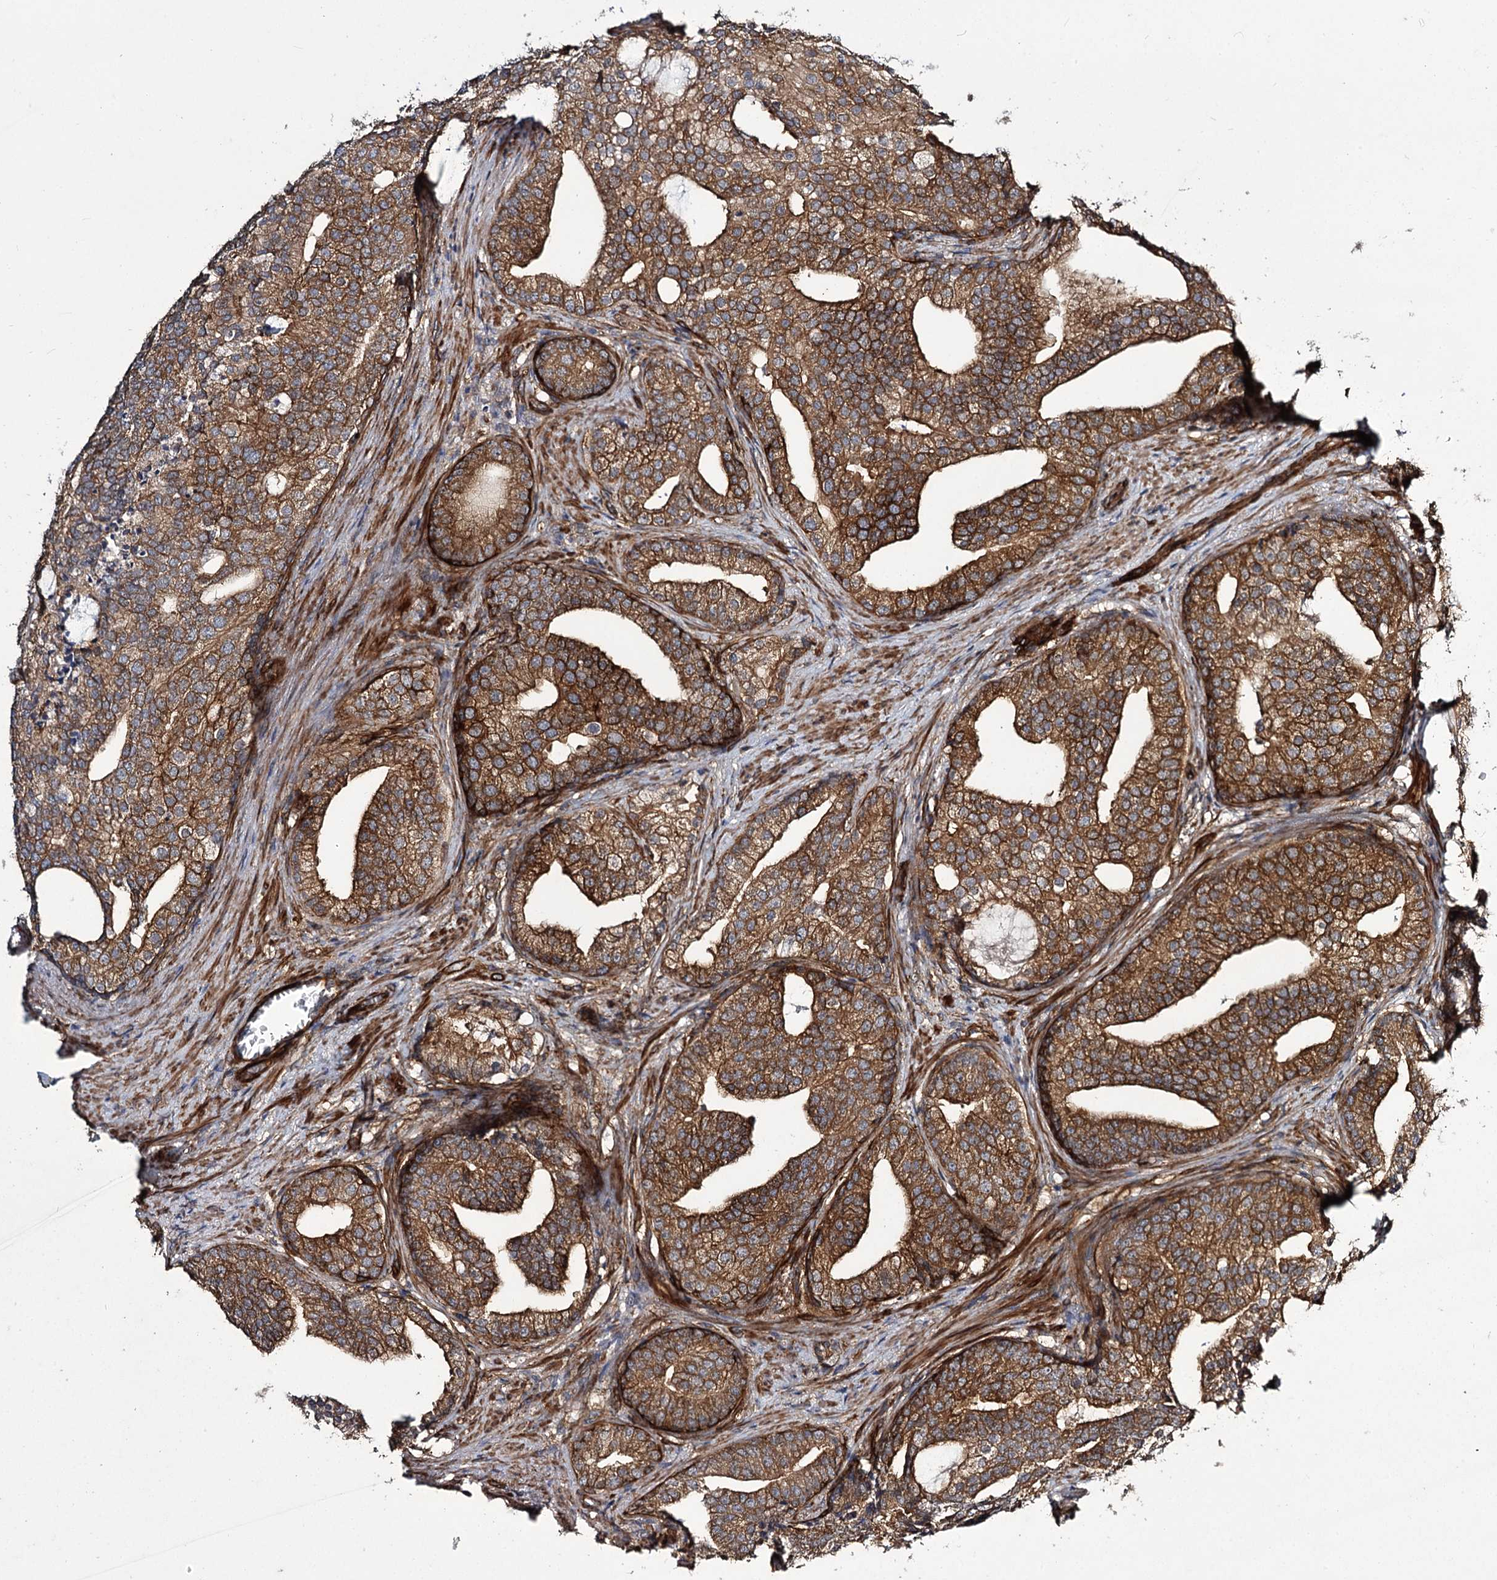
{"staining": {"intensity": "moderate", "quantity": ">75%", "location": "cytoplasmic/membranous"}, "tissue": "prostate cancer", "cell_type": "Tumor cells", "image_type": "cancer", "snomed": [{"axis": "morphology", "description": "Adenocarcinoma, Low grade"}, {"axis": "topography", "description": "Prostate"}], "caption": "High-magnification brightfield microscopy of prostate adenocarcinoma (low-grade) stained with DAB (brown) and counterstained with hematoxylin (blue). tumor cells exhibit moderate cytoplasmic/membranous staining is present in approximately>75% of cells.", "gene": "MYO1C", "patient": {"sex": "male", "age": 71}}